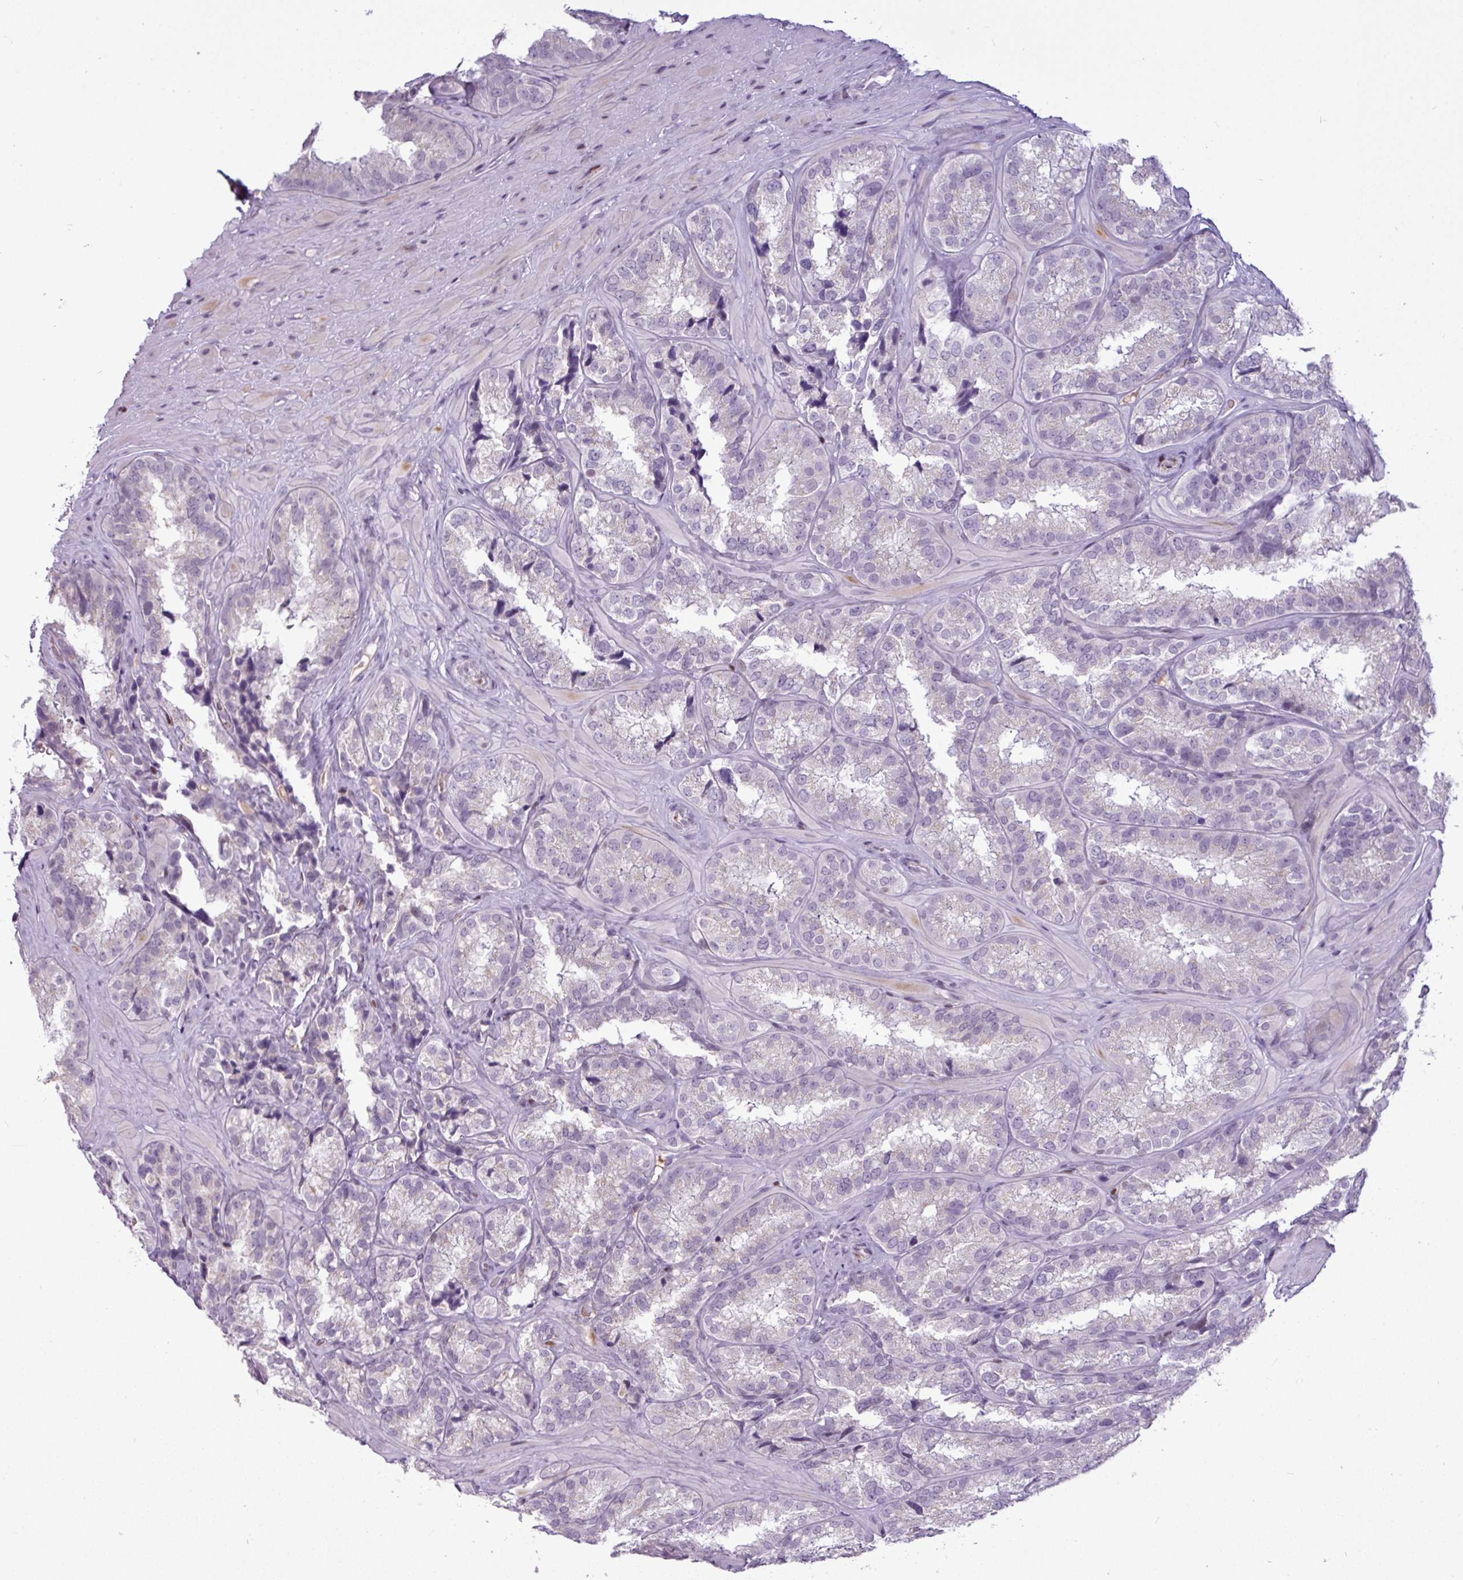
{"staining": {"intensity": "moderate", "quantity": "<25%", "location": "nuclear"}, "tissue": "seminal vesicle", "cell_type": "Glandular cells", "image_type": "normal", "snomed": [{"axis": "morphology", "description": "Normal tissue, NOS"}, {"axis": "topography", "description": "Seminal veicle"}], "caption": "Glandular cells demonstrate low levels of moderate nuclear positivity in approximately <25% of cells in unremarkable seminal vesicle. The staining was performed using DAB (3,3'-diaminobenzidine) to visualize the protein expression in brown, while the nuclei were stained in blue with hematoxylin (Magnification: 20x).", "gene": "SLC66A2", "patient": {"sex": "male", "age": 58}}